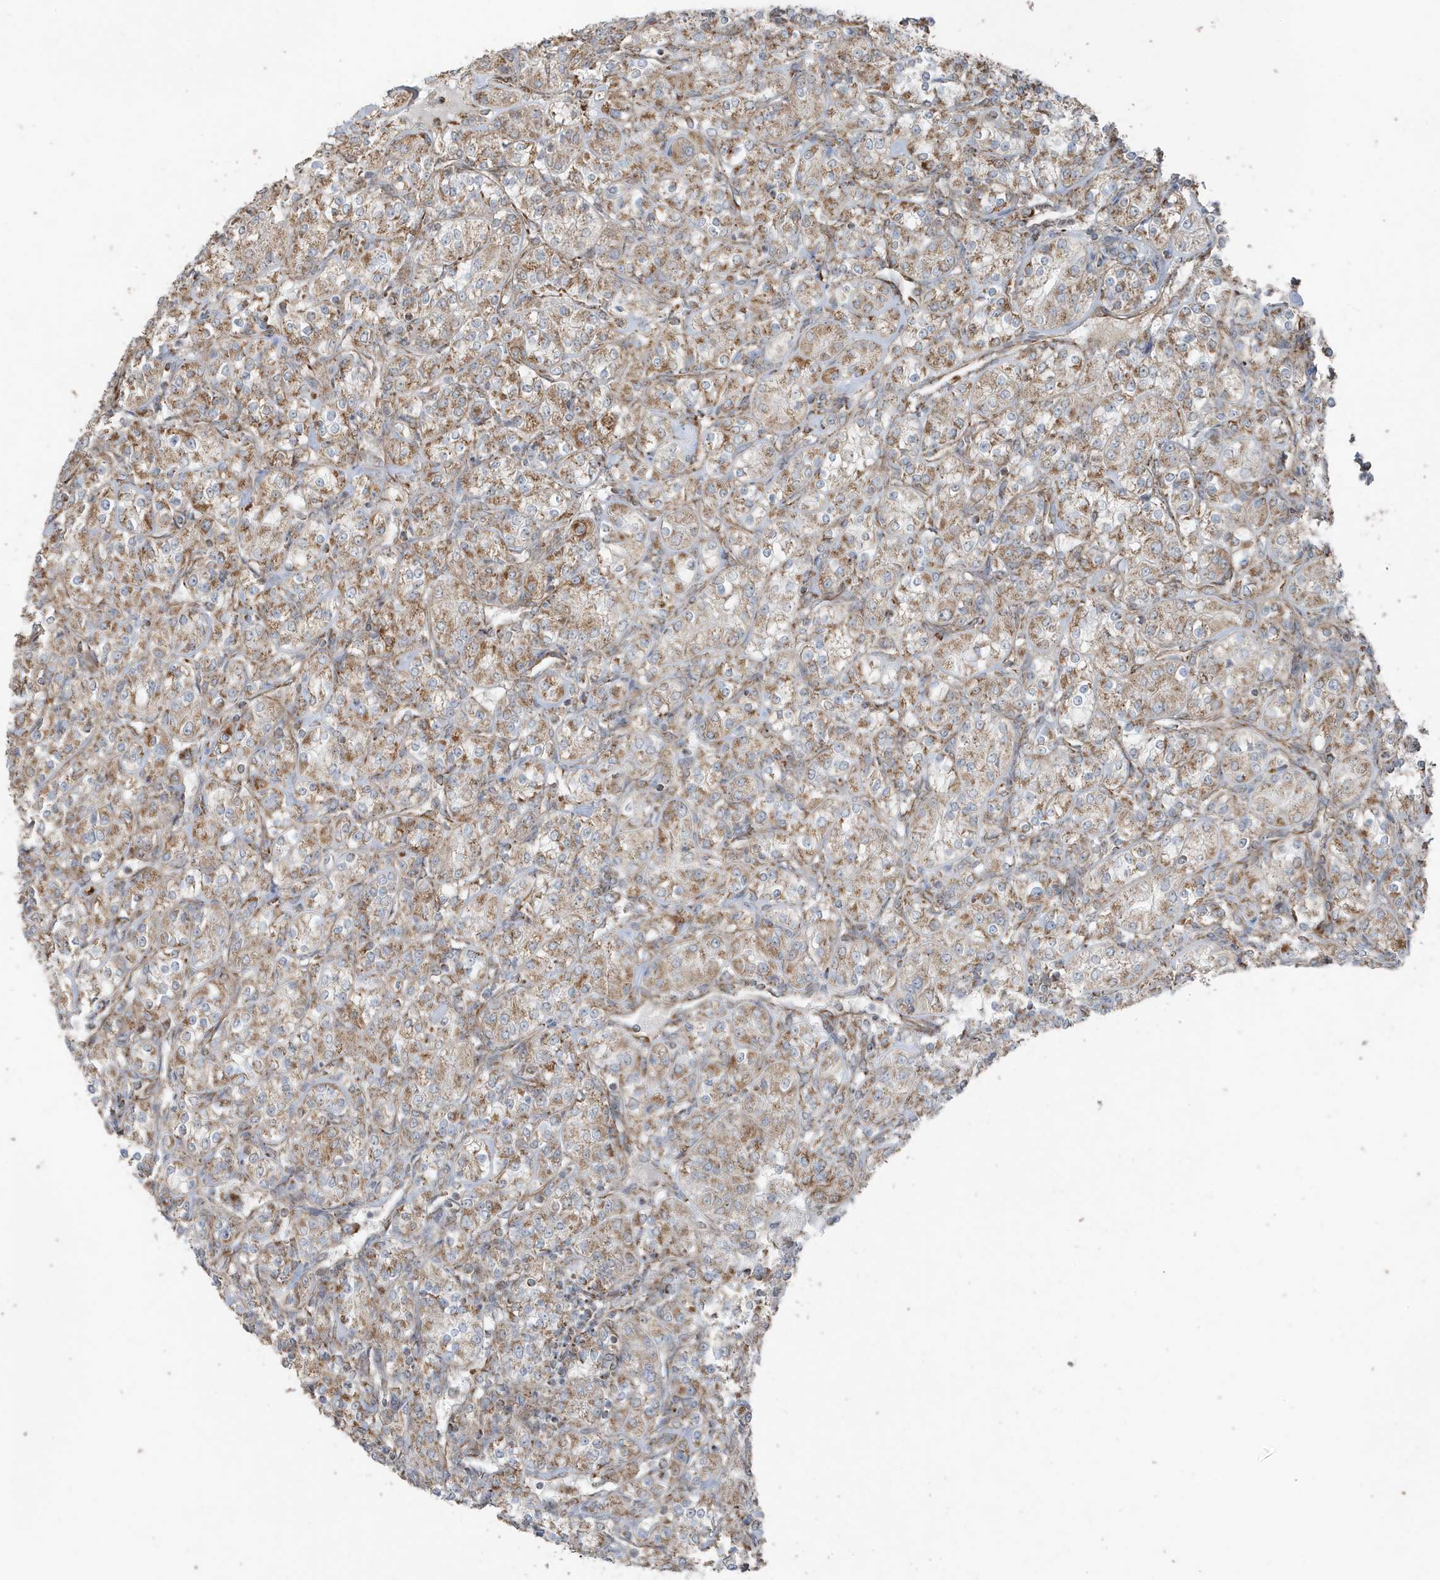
{"staining": {"intensity": "moderate", "quantity": ">75%", "location": "cytoplasmic/membranous"}, "tissue": "renal cancer", "cell_type": "Tumor cells", "image_type": "cancer", "snomed": [{"axis": "morphology", "description": "Adenocarcinoma, NOS"}, {"axis": "topography", "description": "Kidney"}], "caption": "Immunohistochemical staining of human renal cancer demonstrates medium levels of moderate cytoplasmic/membranous expression in approximately >75% of tumor cells. (Stains: DAB in brown, nuclei in blue, Microscopy: brightfield microscopy at high magnification).", "gene": "GOLGA4", "patient": {"sex": "male", "age": 77}}